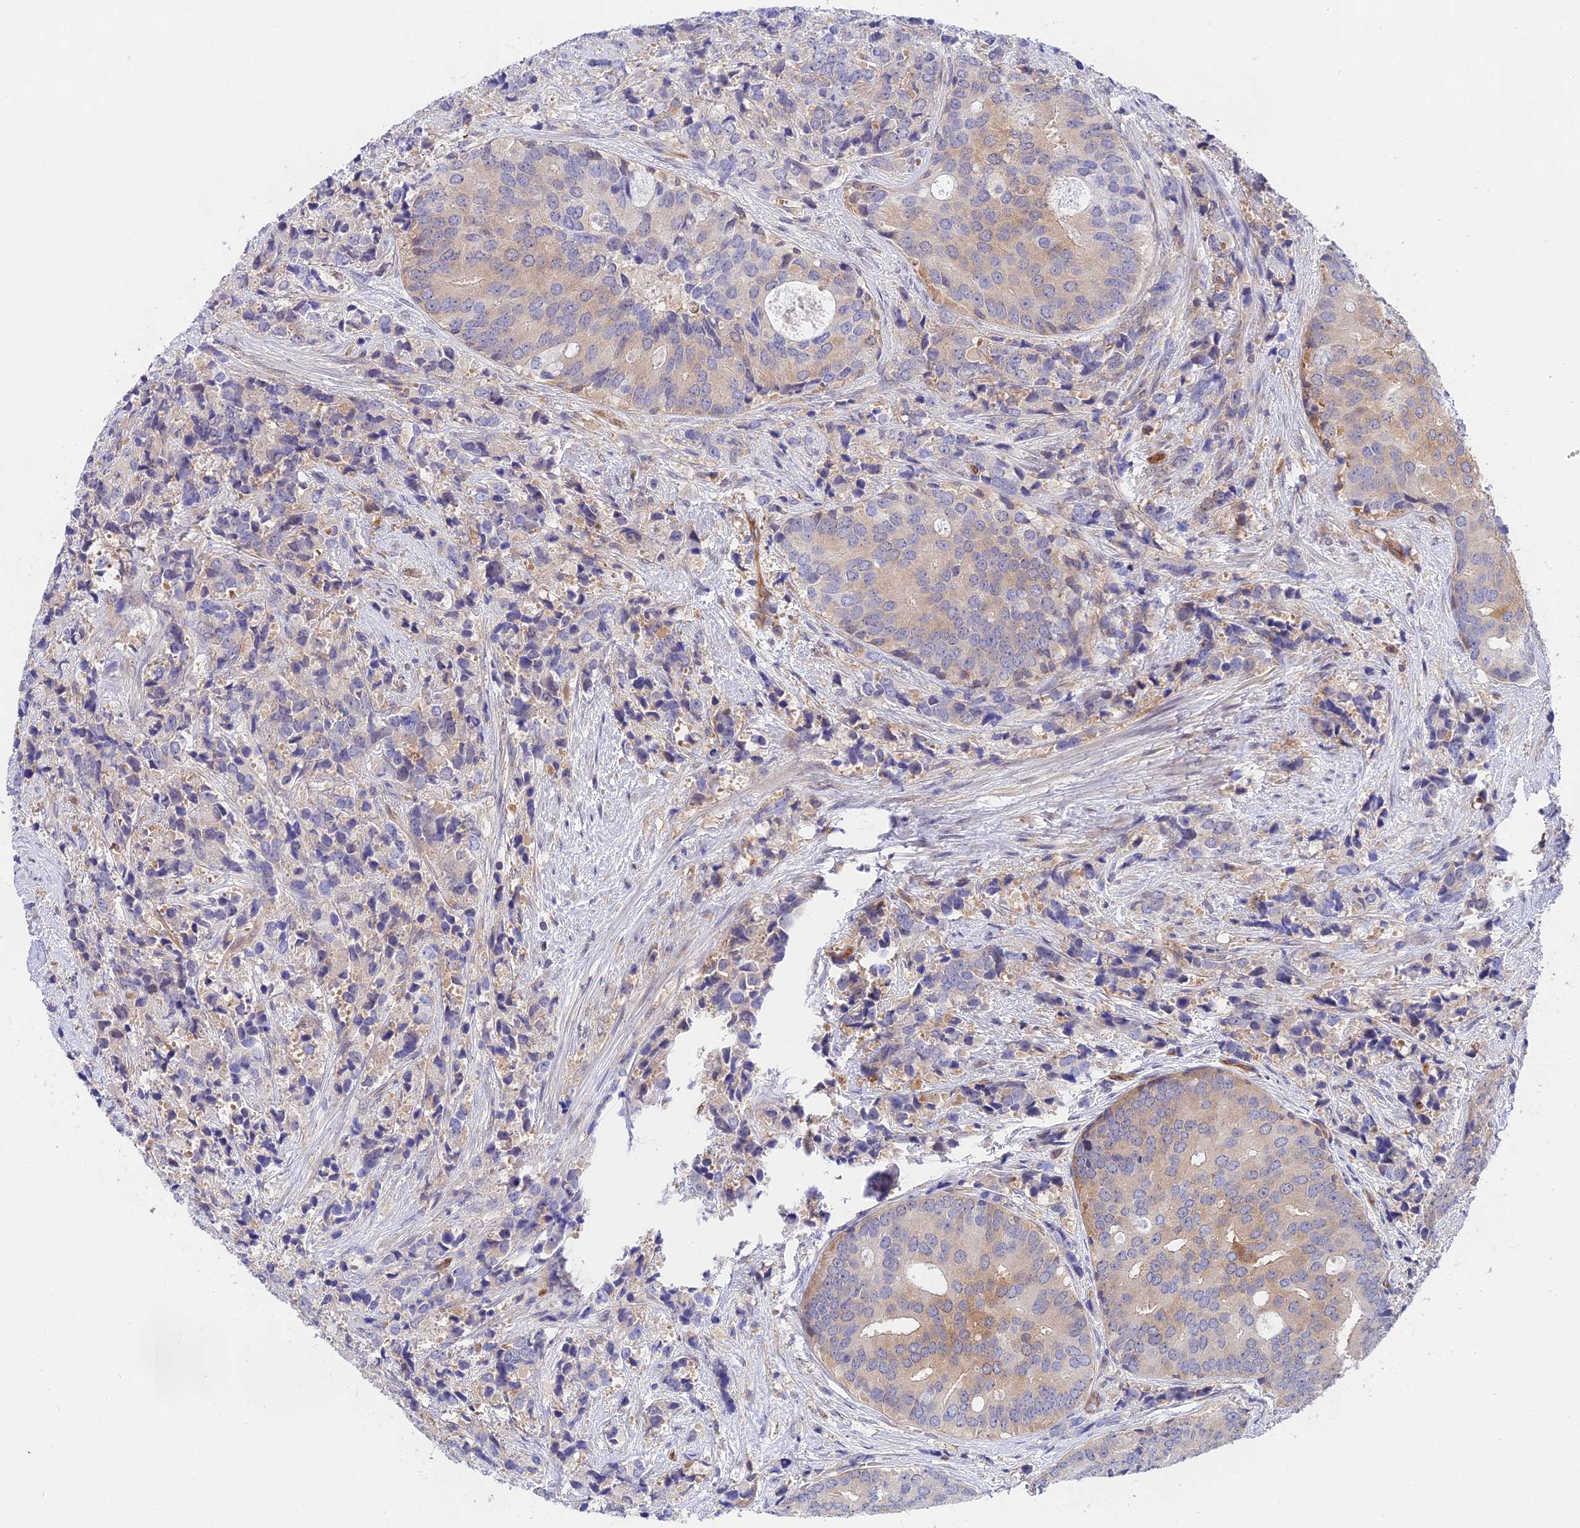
{"staining": {"intensity": "weak", "quantity": "<25%", "location": "cytoplasmic/membranous"}, "tissue": "prostate cancer", "cell_type": "Tumor cells", "image_type": "cancer", "snomed": [{"axis": "morphology", "description": "Adenocarcinoma, High grade"}, {"axis": "topography", "description": "Prostate"}], "caption": "A high-resolution histopathology image shows immunohistochemistry staining of prostate high-grade adenocarcinoma, which demonstrates no significant staining in tumor cells.", "gene": "PPP2R2C", "patient": {"sex": "male", "age": 62}}